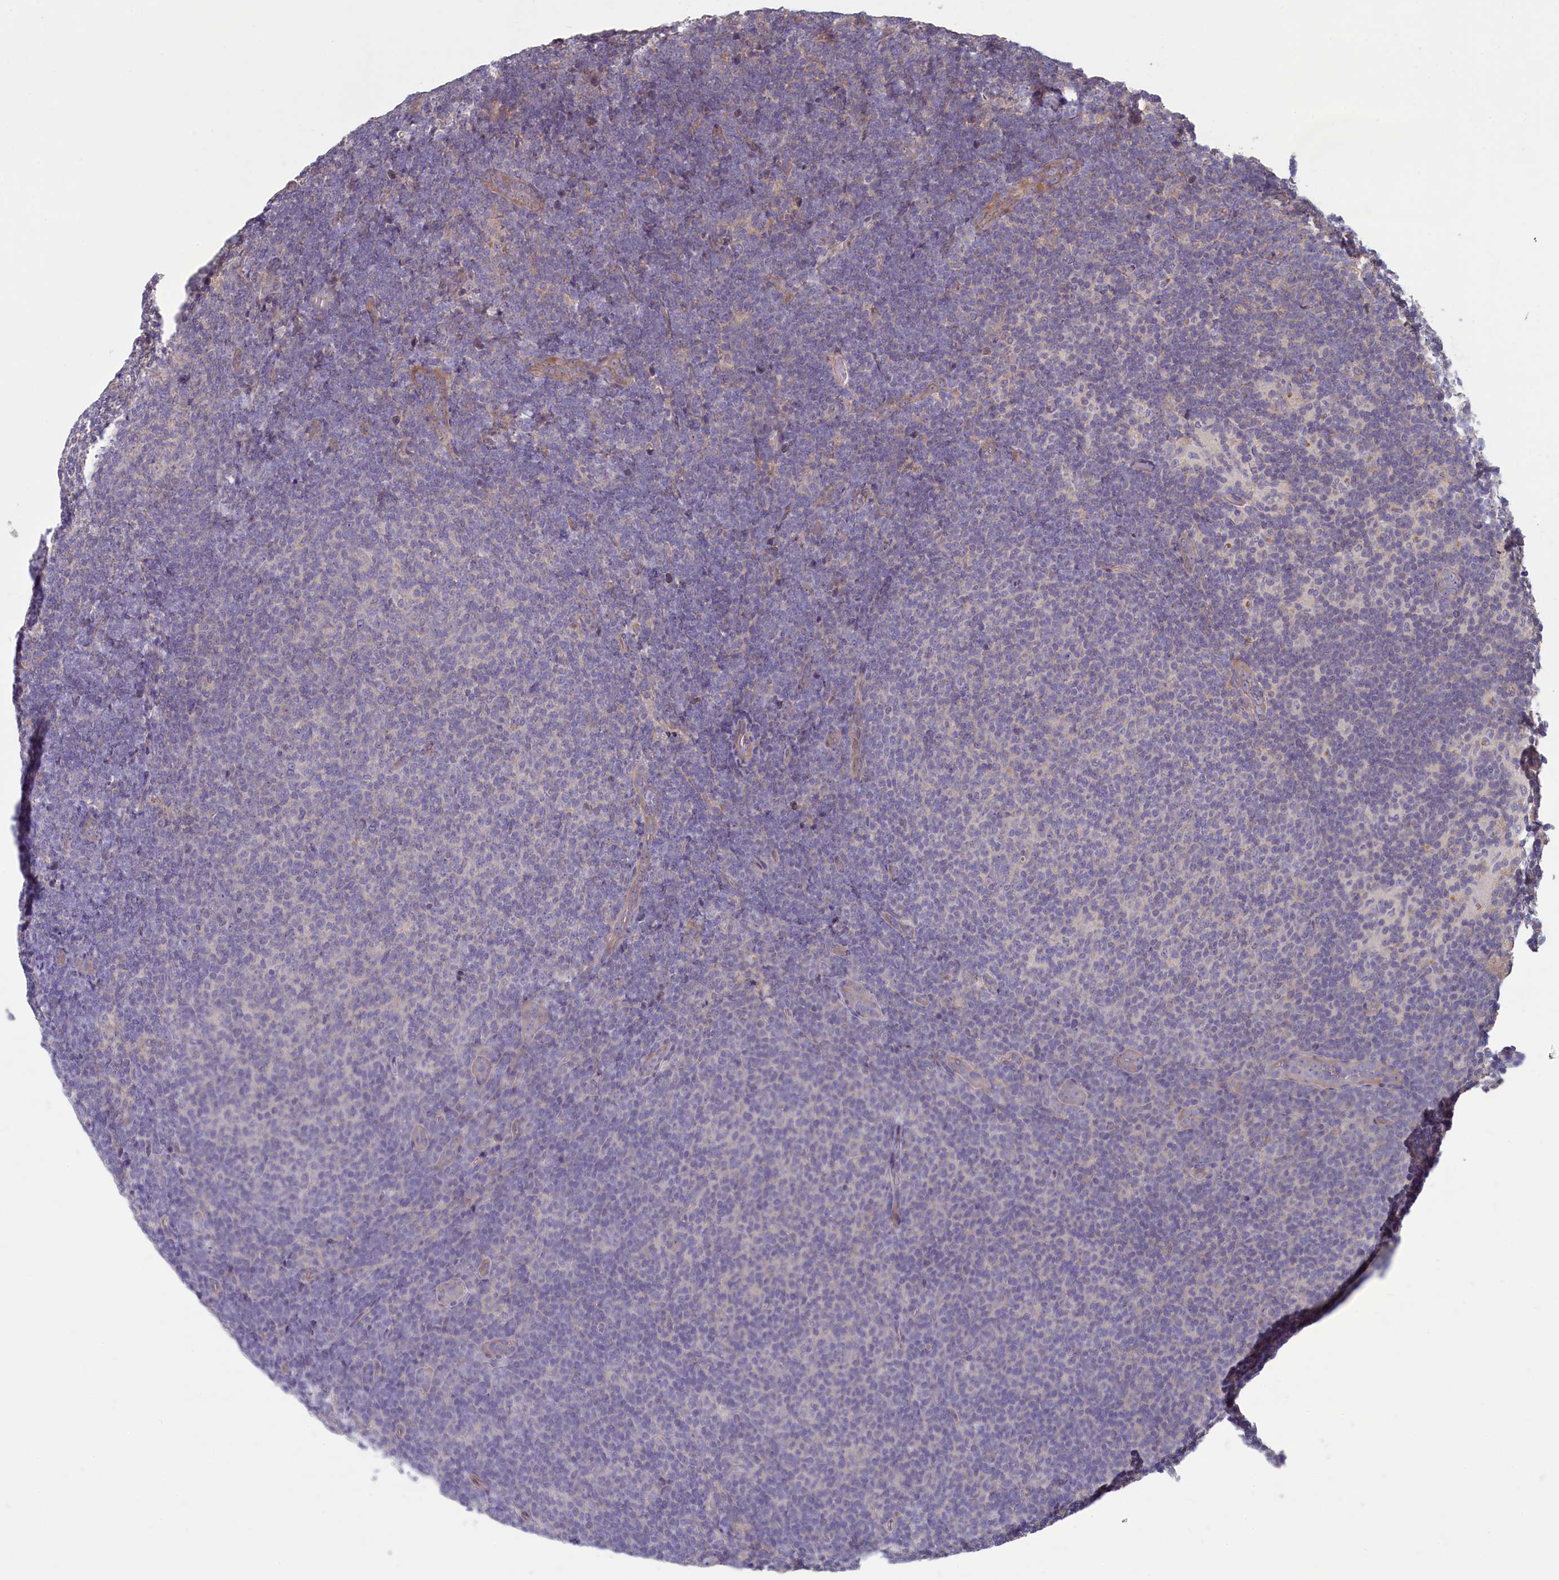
{"staining": {"intensity": "negative", "quantity": "none", "location": "none"}, "tissue": "lymphoma", "cell_type": "Tumor cells", "image_type": "cancer", "snomed": [{"axis": "morphology", "description": "Malignant lymphoma, non-Hodgkin's type, Low grade"}, {"axis": "topography", "description": "Lymph node"}], "caption": "Malignant lymphoma, non-Hodgkin's type (low-grade) was stained to show a protein in brown. There is no significant staining in tumor cells.", "gene": "CIAO2B", "patient": {"sex": "male", "age": 66}}